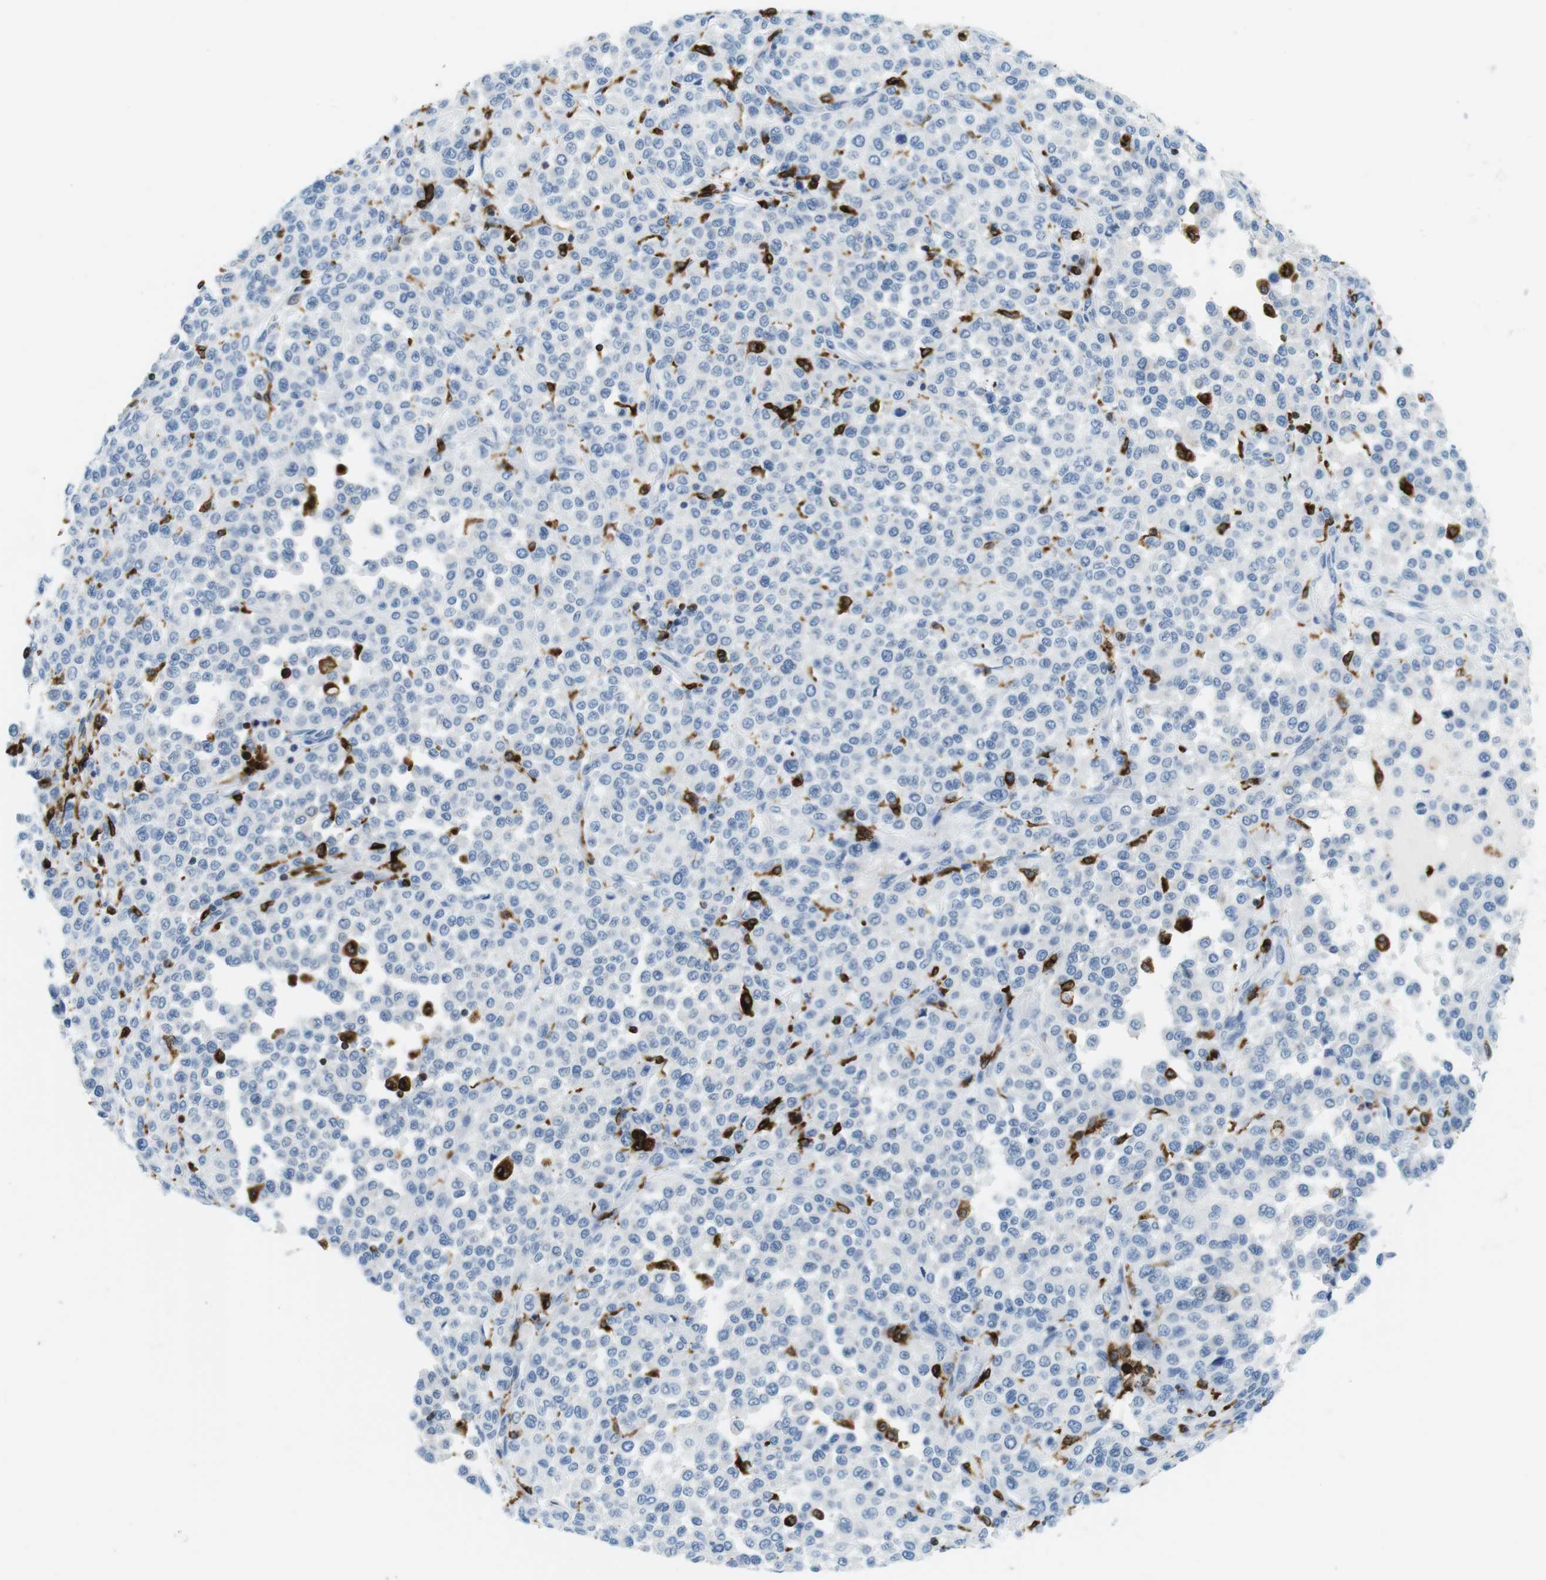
{"staining": {"intensity": "negative", "quantity": "none", "location": "none"}, "tissue": "melanoma", "cell_type": "Tumor cells", "image_type": "cancer", "snomed": [{"axis": "morphology", "description": "Malignant melanoma, Metastatic site"}, {"axis": "topography", "description": "Pancreas"}], "caption": "The image shows no significant staining in tumor cells of melanoma. Nuclei are stained in blue.", "gene": "CIITA", "patient": {"sex": "female", "age": 30}}